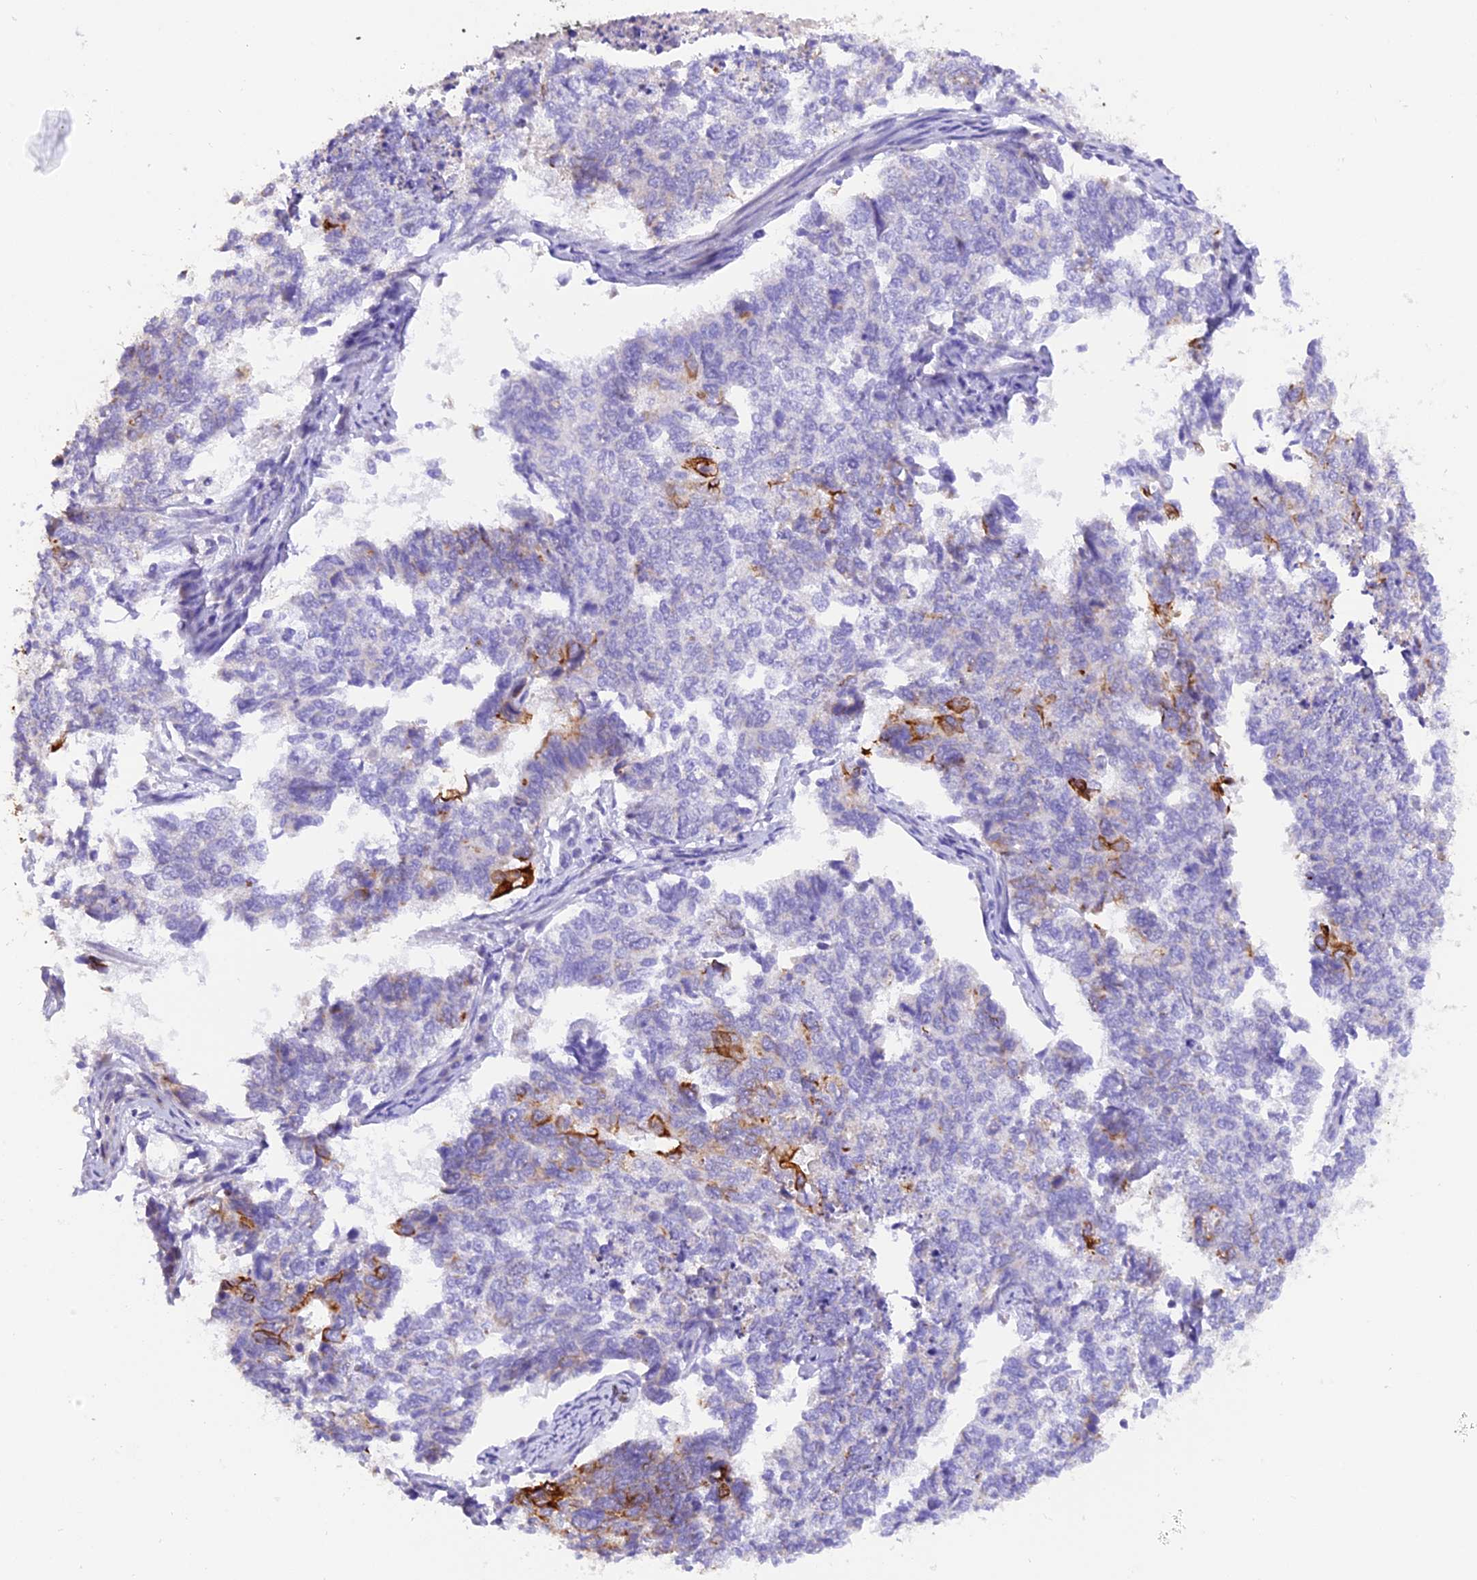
{"staining": {"intensity": "negative", "quantity": "none", "location": "none"}, "tissue": "cervical cancer", "cell_type": "Tumor cells", "image_type": "cancer", "snomed": [{"axis": "morphology", "description": "Squamous cell carcinoma, NOS"}, {"axis": "topography", "description": "Cervix"}], "caption": "Tumor cells show no significant expression in cervical cancer (squamous cell carcinoma). Brightfield microscopy of immunohistochemistry (IHC) stained with DAB (3,3'-diaminobenzidine) (brown) and hematoxylin (blue), captured at high magnification.", "gene": "PKIA", "patient": {"sex": "female", "age": 63}}